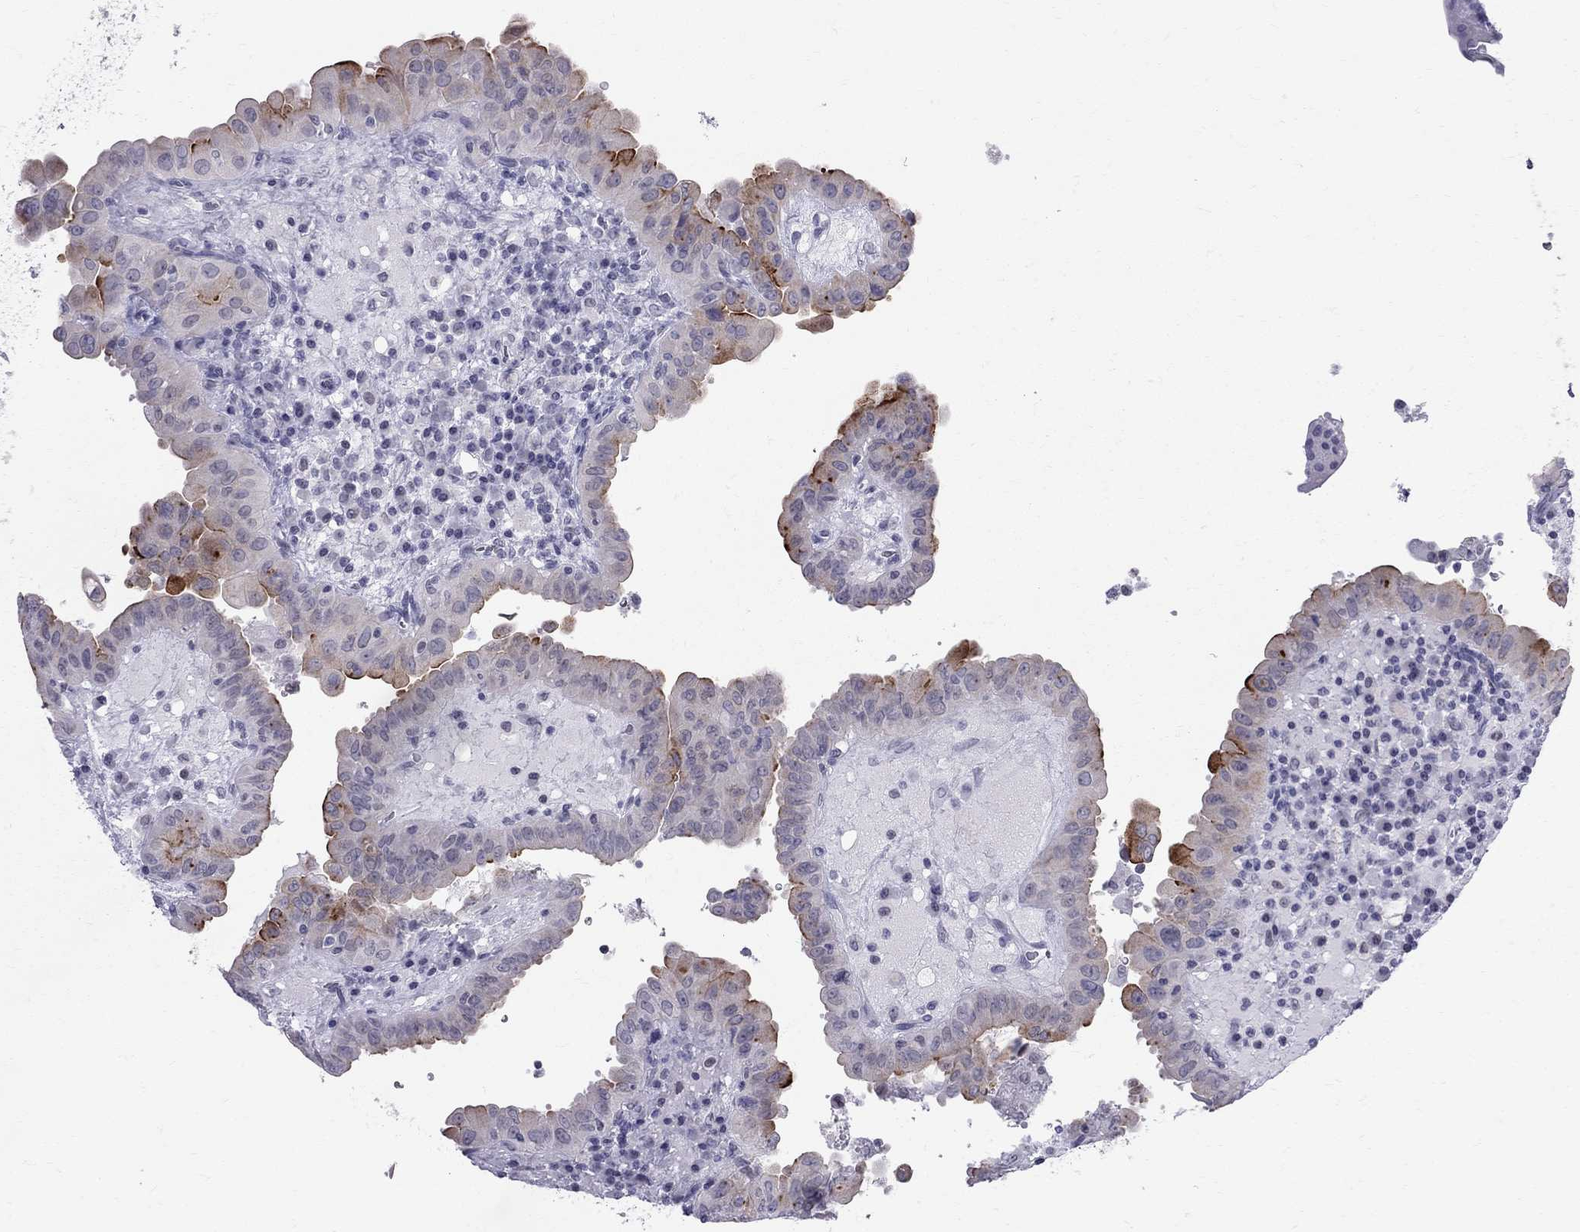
{"staining": {"intensity": "strong", "quantity": "25%-75%", "location": "cytoplasmic/membranous"}, "tissue": "thyroid cancer", "cell_type": "Tumor cells", "image_type": "cancer", "snomed": [{"axis": "morphology", "description": "Papillary adenocarcinoma, NOS"}, {"axis": "topography", "description": "Thyroid gland"}], "caption": "IHC image of neoplastic tissue: human papillary adenocarcinoma (thyroid) stained using immunohistochemistry (IHC) shows high levels of strong protein expression localized specifically in the cytoplasmic/membranous of tumor cells, appearing as a cytoplasmic/membranous brown color.", "gene": "MUC15", "patient": {"sex": "female", "age": 37}}